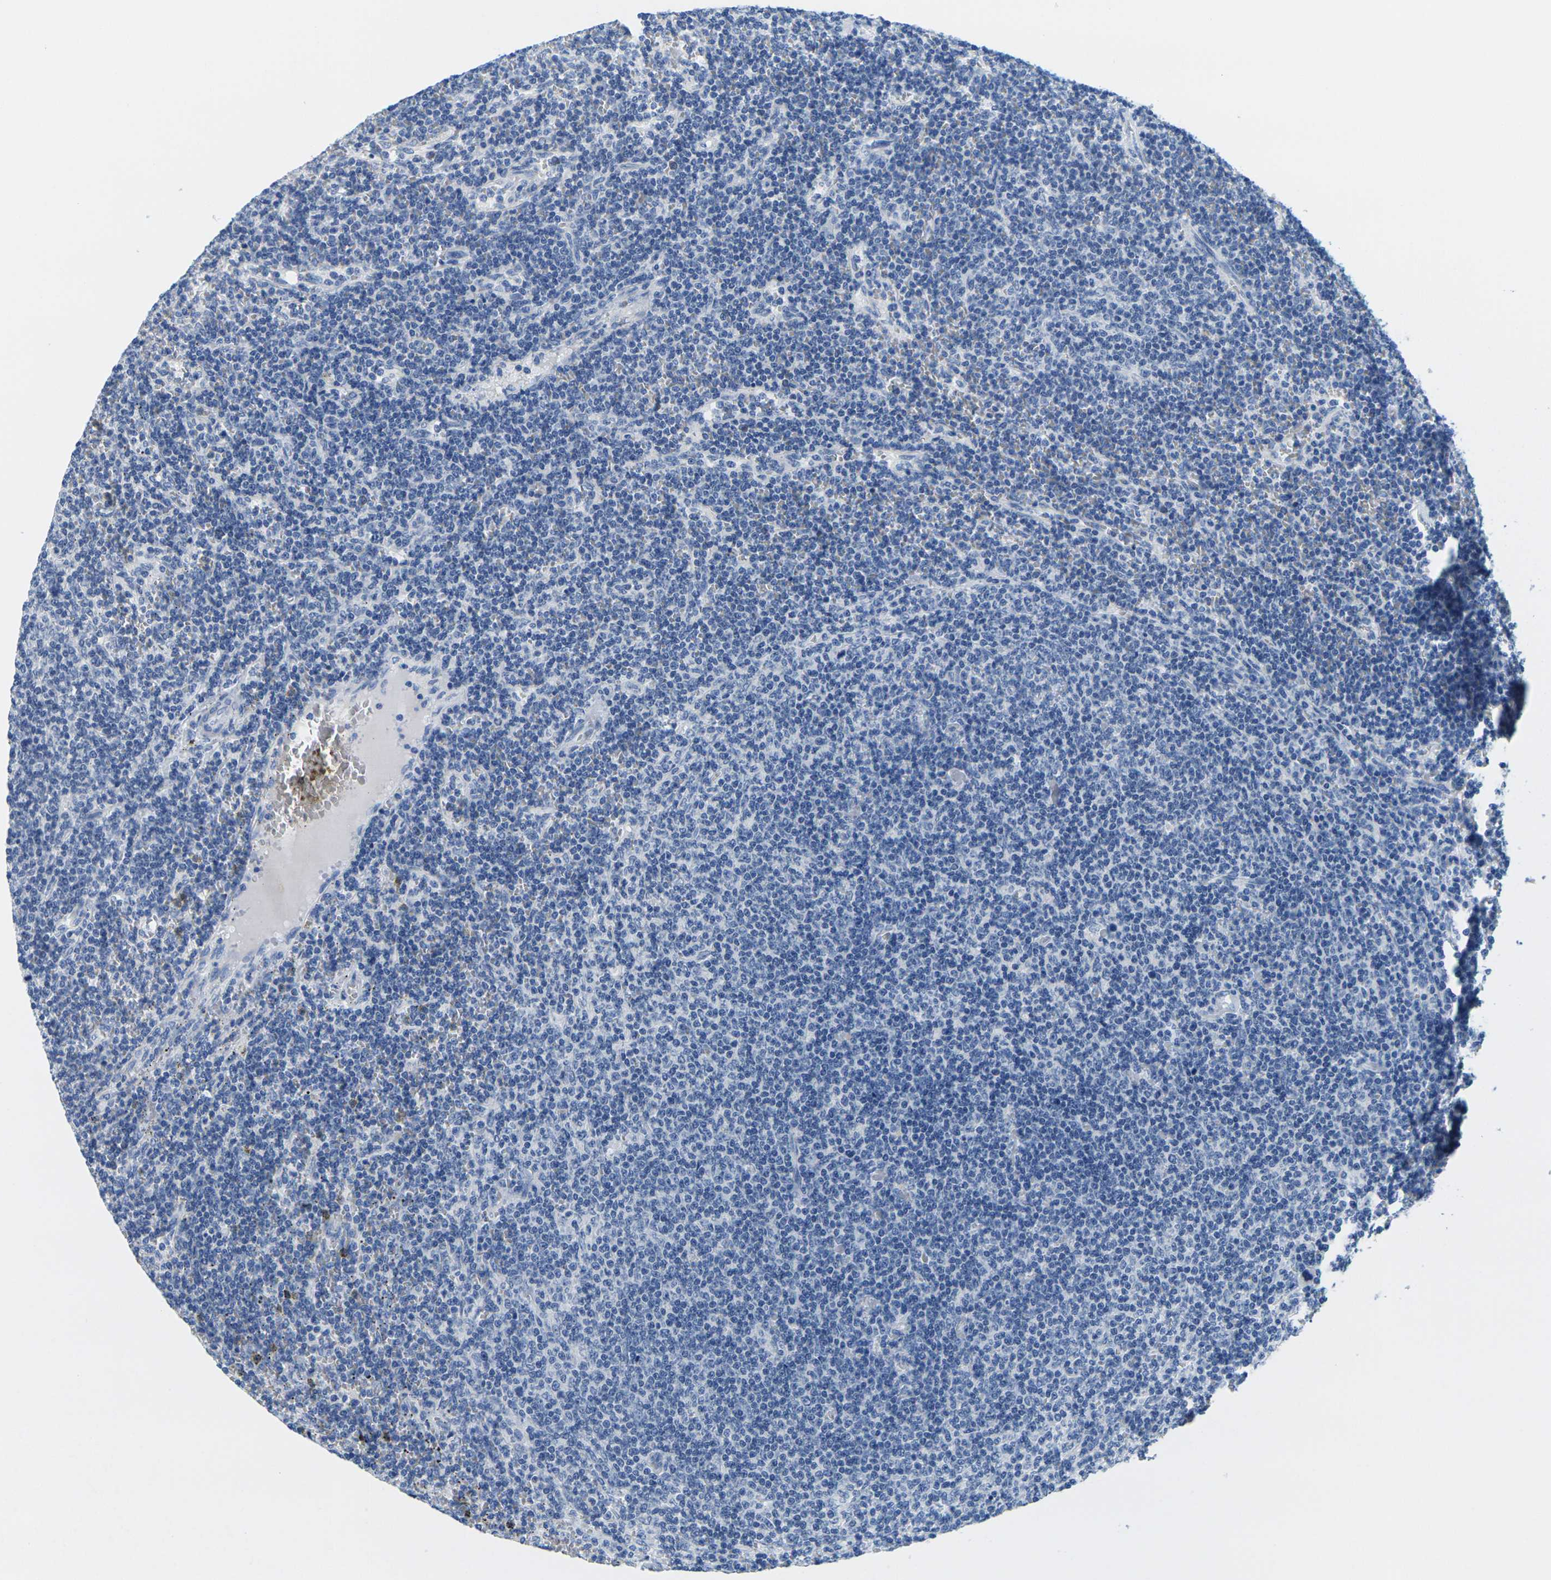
{"staining": {"intensity": "negative", "quantity": "none", "location": "none"}, "tissue": "lymphoma", "cell_type": "Tumor cells", "image_type": "cancer", "snomed": [{"axis": "morphology", "description": "Malignant lymphoma, non-Hodgkin's type, Low grade"}, {"axis": "topography", "description": "Spleen"}], "caption": "Photomicrograph shows no significant protein expression in tumor cells of malignant lymphoma, non-Hodgkin's type (low-grade). (Stains: DAB (3,3'-diaminobenzidine) immunohistochemistry with hematoxylin counter stain, Microscopy: brightfield microscopy at high magnification).", "gene": "FAM3D", "patient": {"sex": "female", "age": 50}}